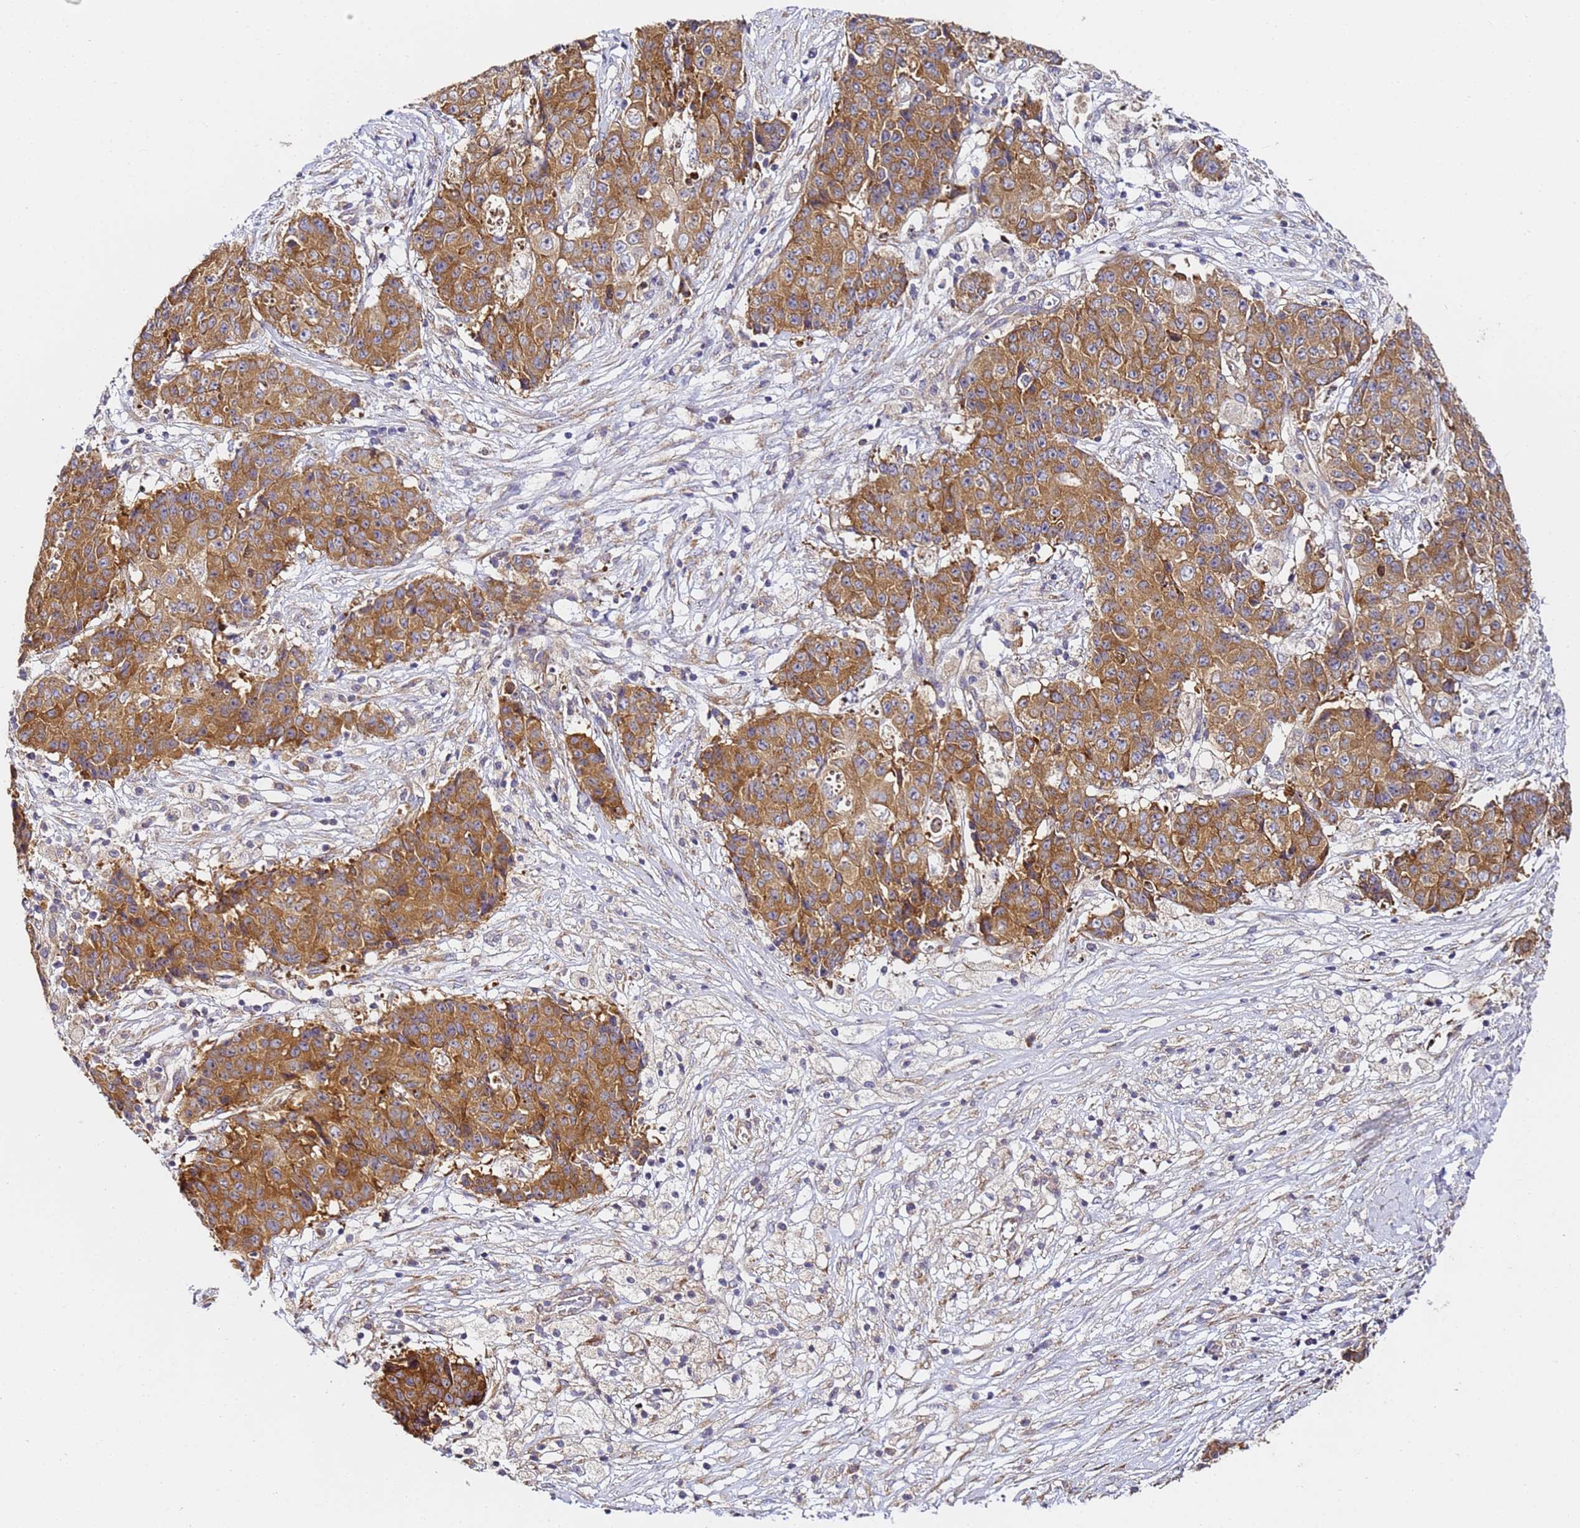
{"staining": {"intensity": "strong", "quantity": ">75%", "location": "cytoplasmic/membranous"}, "tissue": "ovarian cancer", "cell_type": "Tumor cells", "image_type": "cancer", "snomed": [{"axis": "morphology", "description": "Carcinoma, endometroid"}, {"axis": "topography", "description": "Ovary"}], "caption": "Ovarian cancer tissue demonstrates strong cytoplasmic/membranous staining in about >75% of tumor cells", "gene": "RPL13A", "patient": {"sex": "female", "age": 42}}